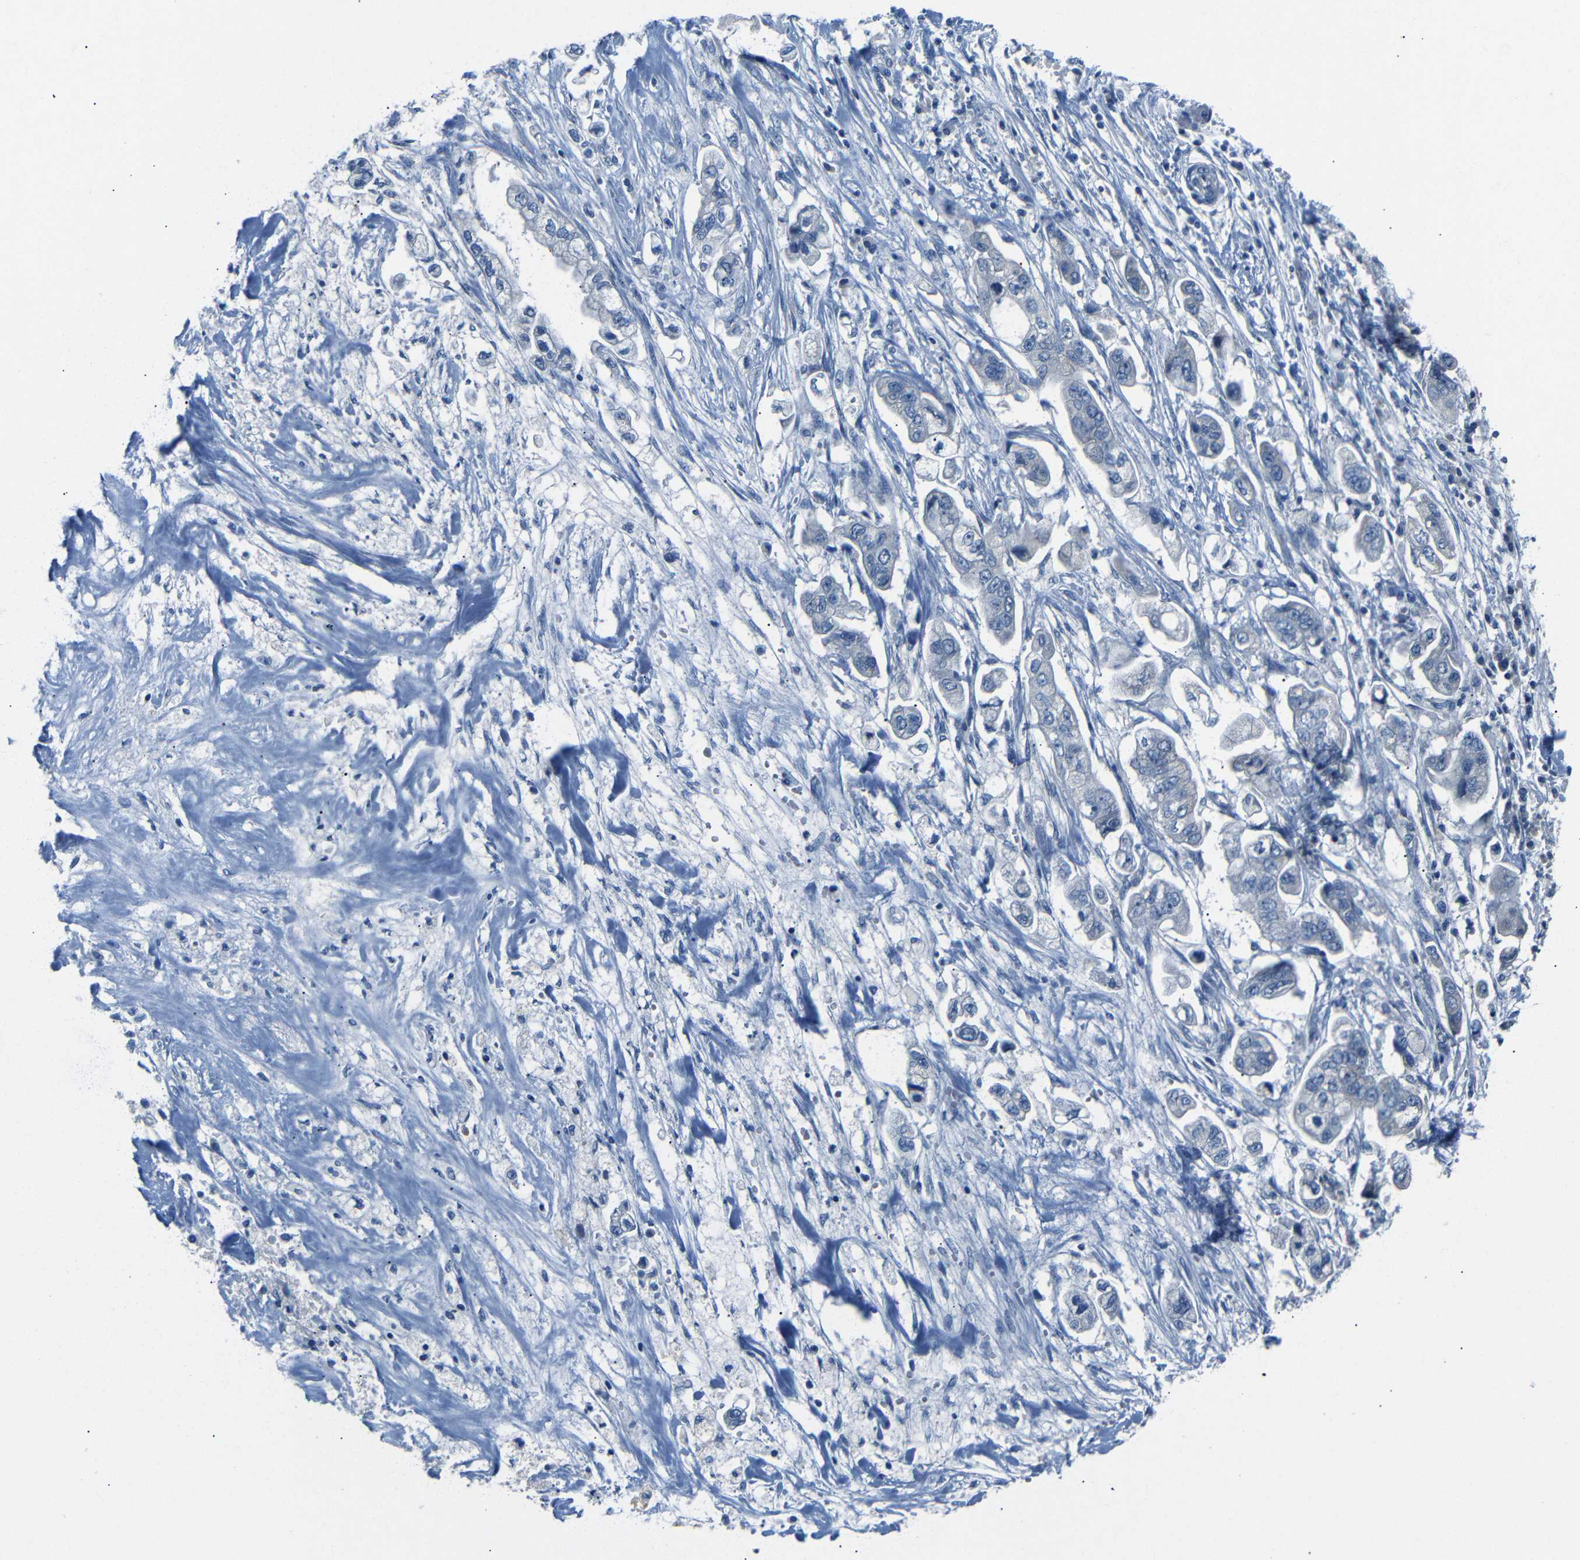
{"staining": {"intensity": "negative", "quantity": "none", "location": "none"}, "tissue": "stomach cancer", "cell_type": "Tumor cells", "image_type": "cancer", "snomed": [{"axis": "morphology", "description": "Adenocarcinoma, NOS"}, {"axis": "topography", "description": "Stomach"}], "caption": "A high-resolution image shows immunohistochemistry (IHC) staining of stomach cancer (adenocarcinoma), which shows no significant staining in tumor cells. (Stains: DAB immunohistochemistry (IHC) with hematoxylin counter stain, Microscopy: brightfield microscopy at high magnification).", "gene": "DCP1A", "patient": {"sex": "male", "age": 62}}